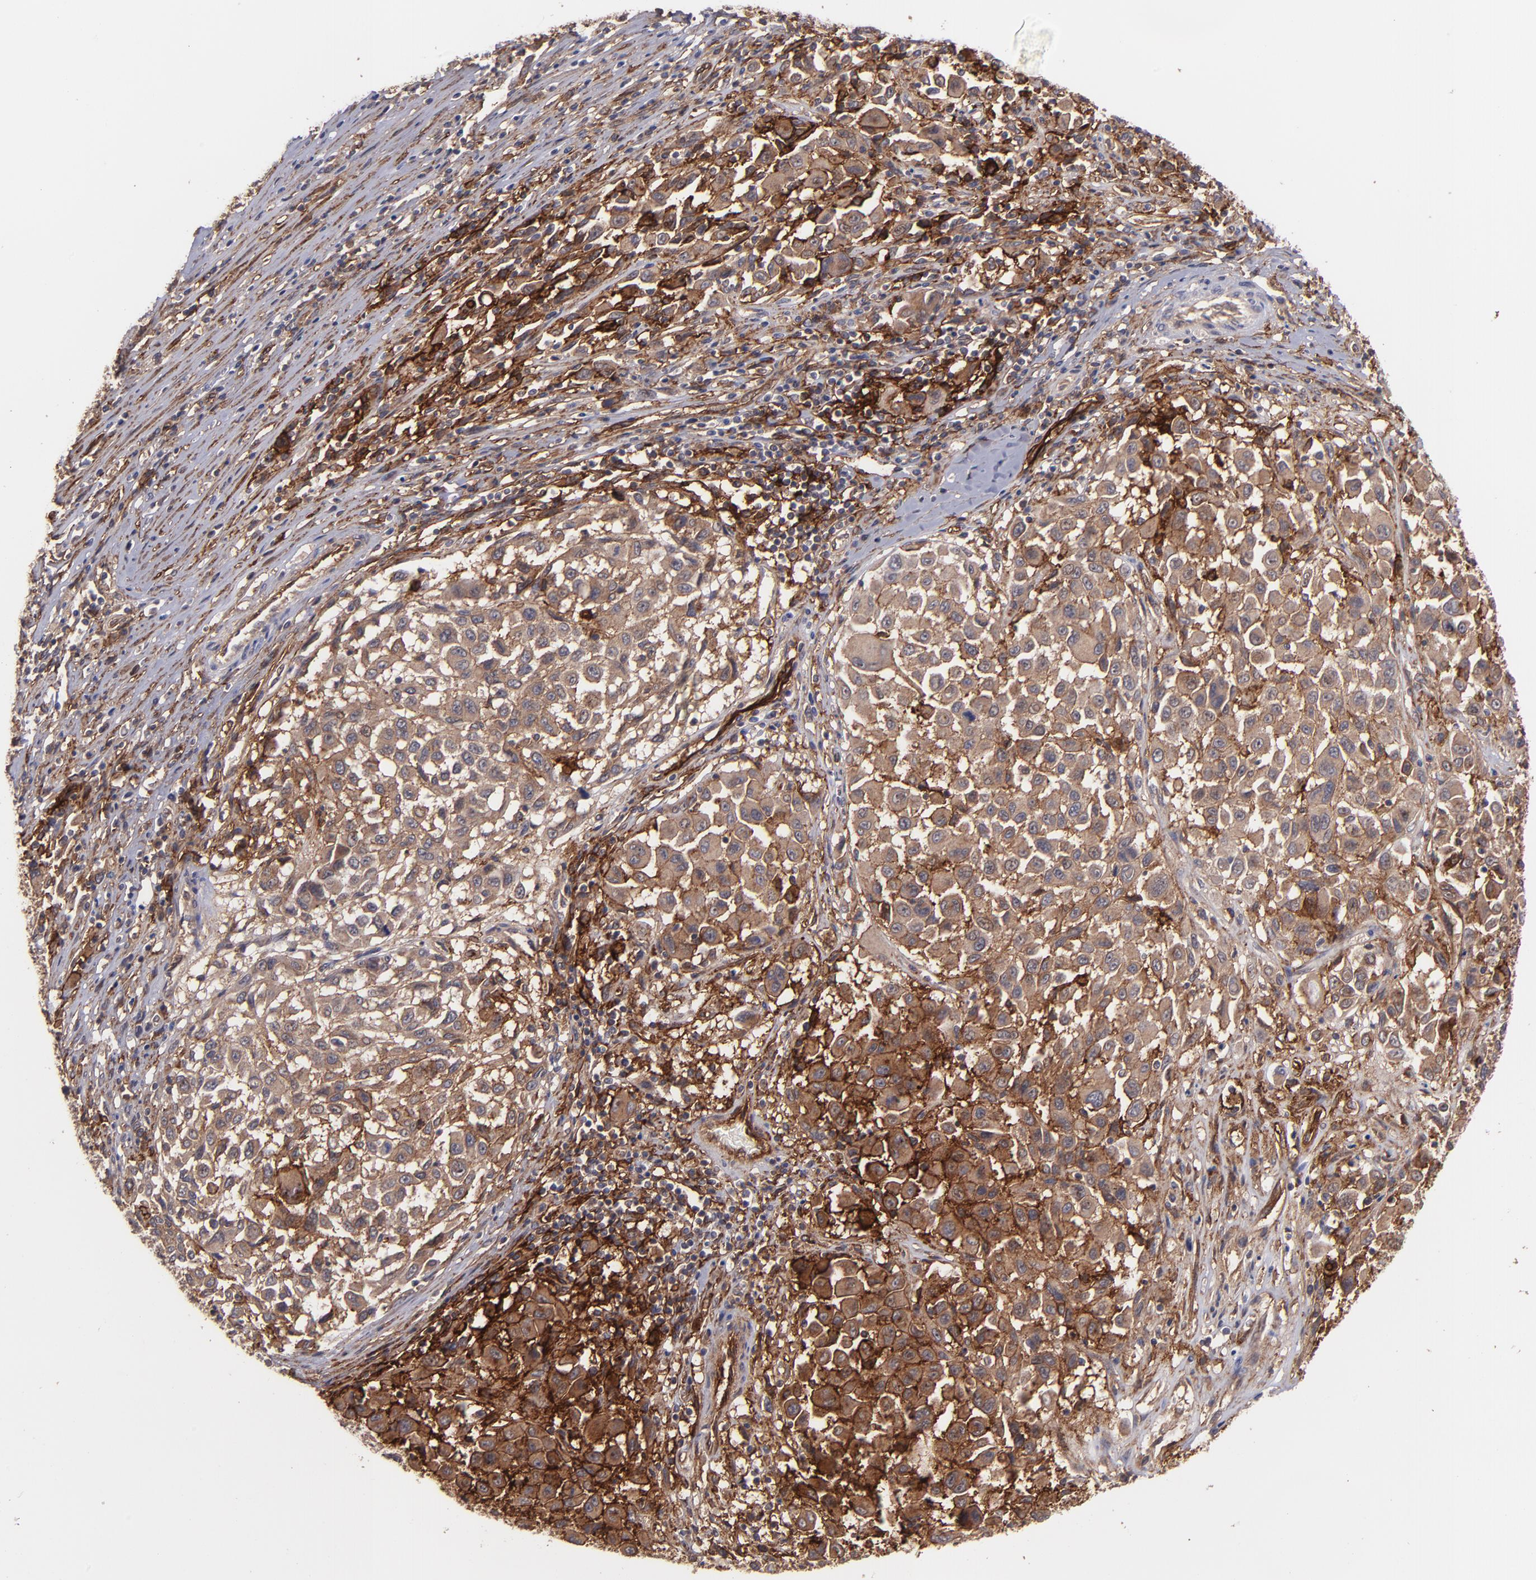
{"staining": {"intensity": "moderate", "quantity": ">75%", "location": "cytoplasmic/membranous"}, "tissue": "melanoma", "cell_type": "Tumor cells", "image_type": "cancer", "snomed": [{"axis": "morphology", "description": "Malignant melanoma, Metastatic site"}, {"axis": "topography", "description": "Lymph node"}], "caption": "This is an image of immunohistochemistry staining of melanoma, which shows moderate expression in the cytoplasmic/membranous of tumor cells.", "gene": "ICAM1", "patient": {"sex": "male", "age": 61}}